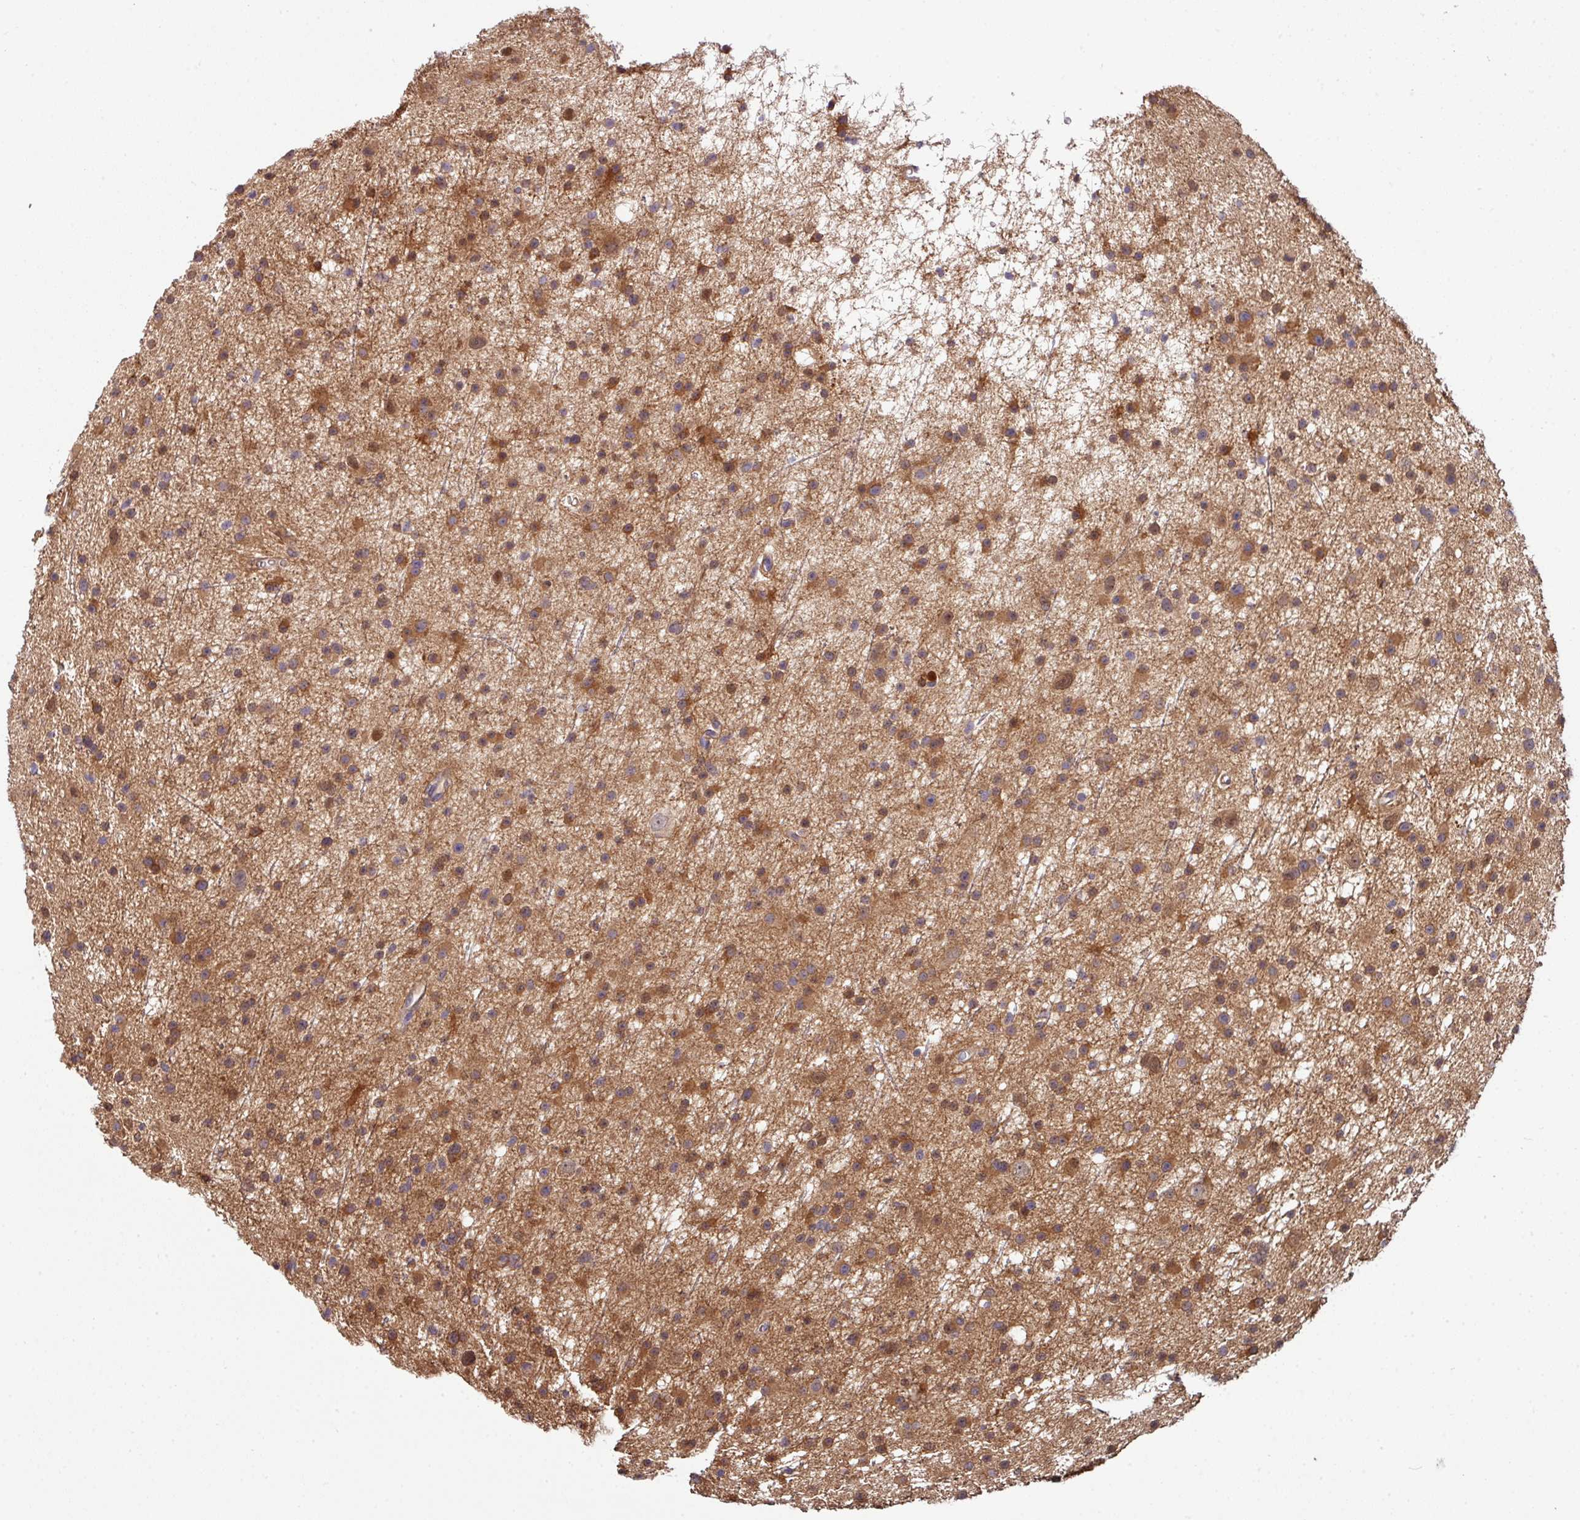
{"staining": {"intensity": "moderate", "quantity": ">75%", "location": "cytoplasmic/membranous"}, "tissue": "glioma", "cell_type": "Tumor cells", "image_type": "cancer", "snomed": [{"axis": "morphology", "description": "Glioma, malignant, Low grade"}, {"axis": "topography", "description": "Cerebral cortex"}], "caption": "Protein expression analysis of glioma shows moderate cytoplasmic/membranous expression in about >75% of tumor cells. Using DAB (brown) and hematoxylin (blue) stains, captured at high magnification using brightfield microscopy.", "gene": "SLAMF6", "patient": {"sex": "female", "age": 39}}